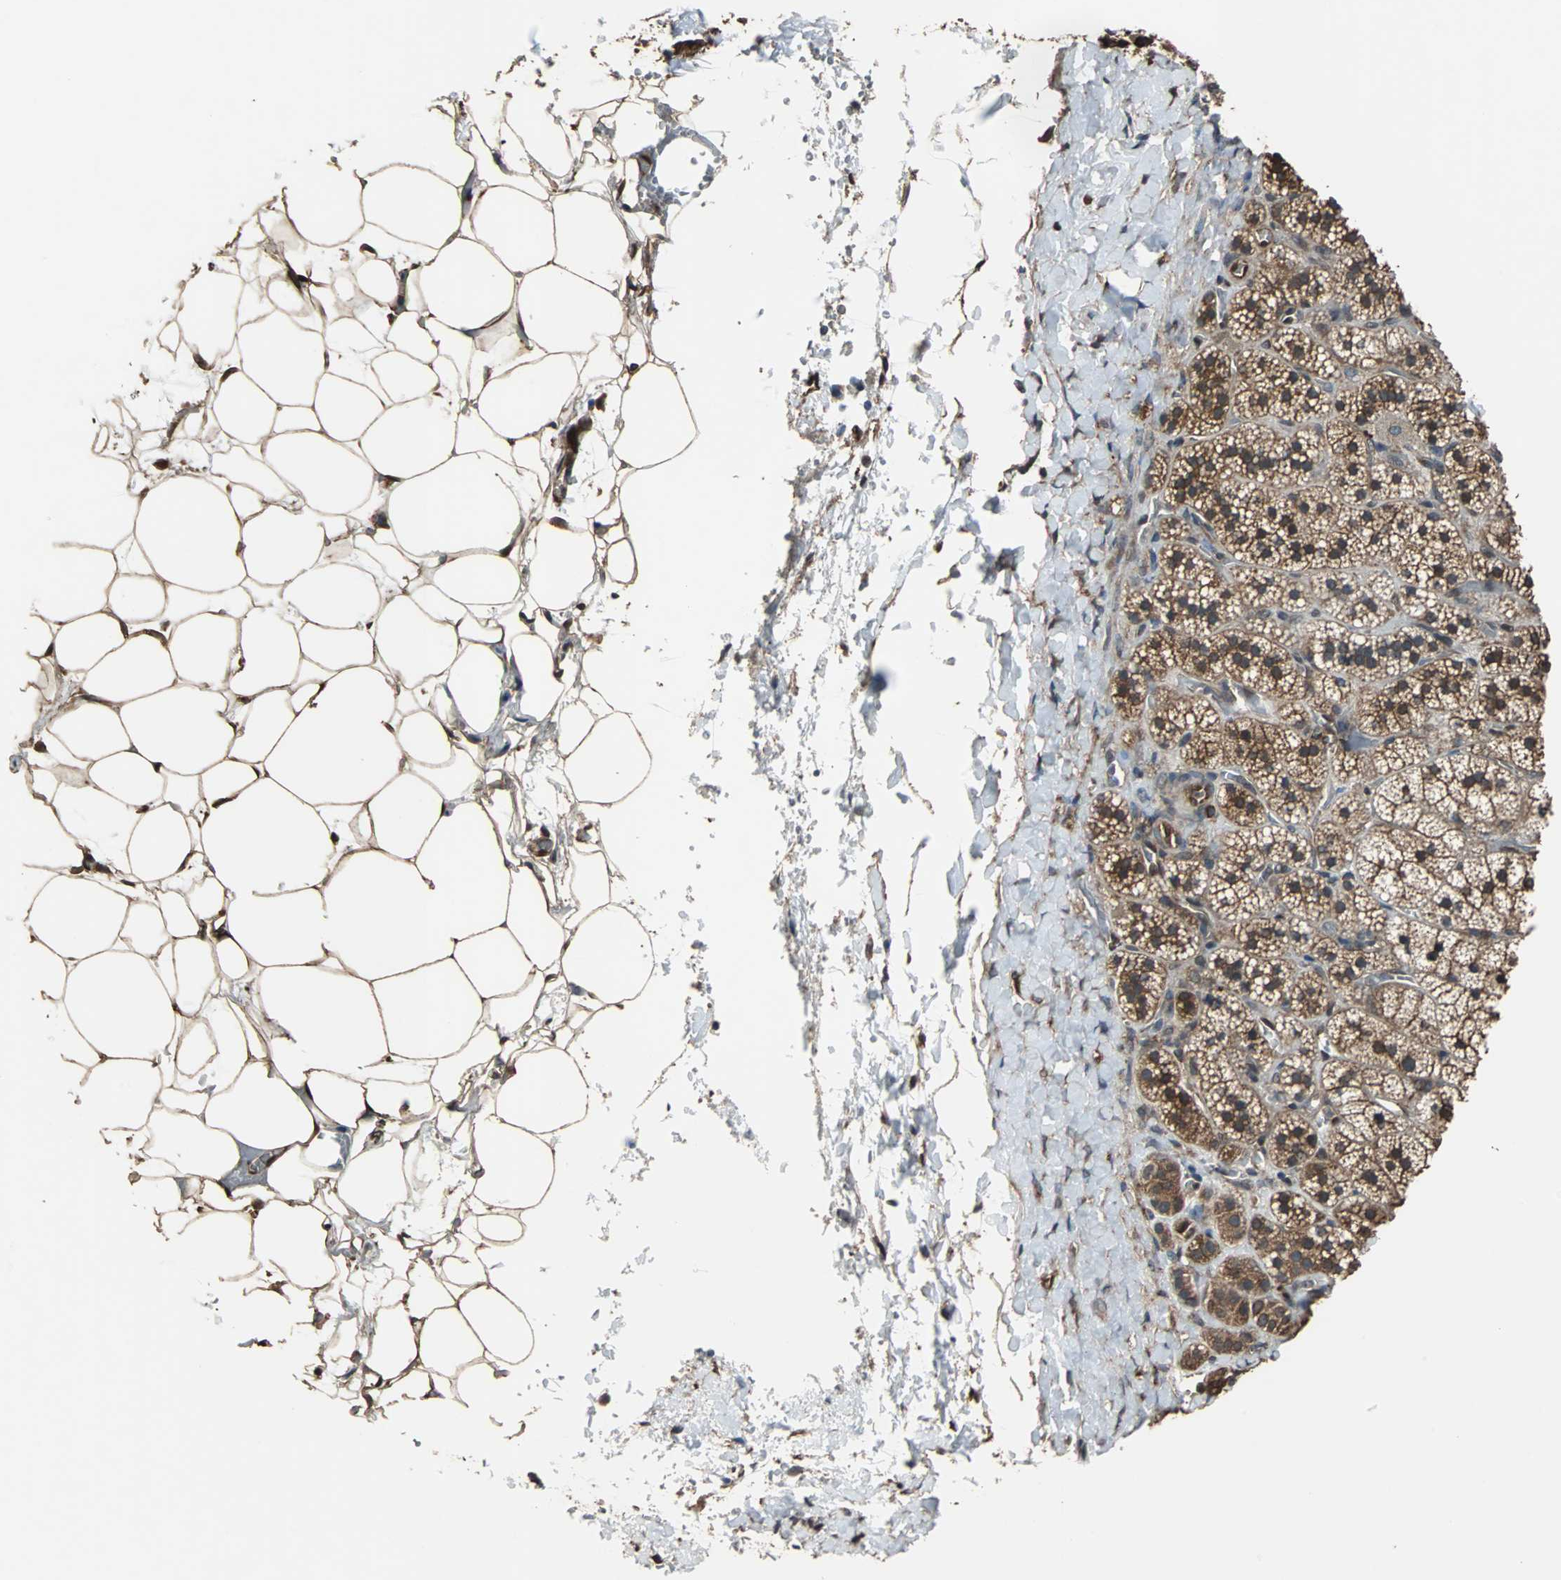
{"staining": {"intensity": "strong", "quantity": "25%-75%", "location": "cytoplasmic/membranous,nuclear"}, "tissue": "adrenal gland", "cell_type": "Glandular cells", "image_type": "normal", "snomed": [{"axis": "morphology", "description": "Normal tissue, NOS"}, {"axis": "topography", "description": "Adrenal gland"}], "caption": "IHC (DAB (3,3'-diaminobenzidine)) staining of benign human adrenal gland exhibits strong cytoplasmic/membranous,nuclear protein staining in about 25%-75% of glandular cells. (Stains: DAB (3,3'-diaminobenzidine) in brown, nuclei in blue, Microscopy: brightfield microscopy at high magnification).", "gene": "NDRG1", "patient": {"sex": "female", "age": 44}}